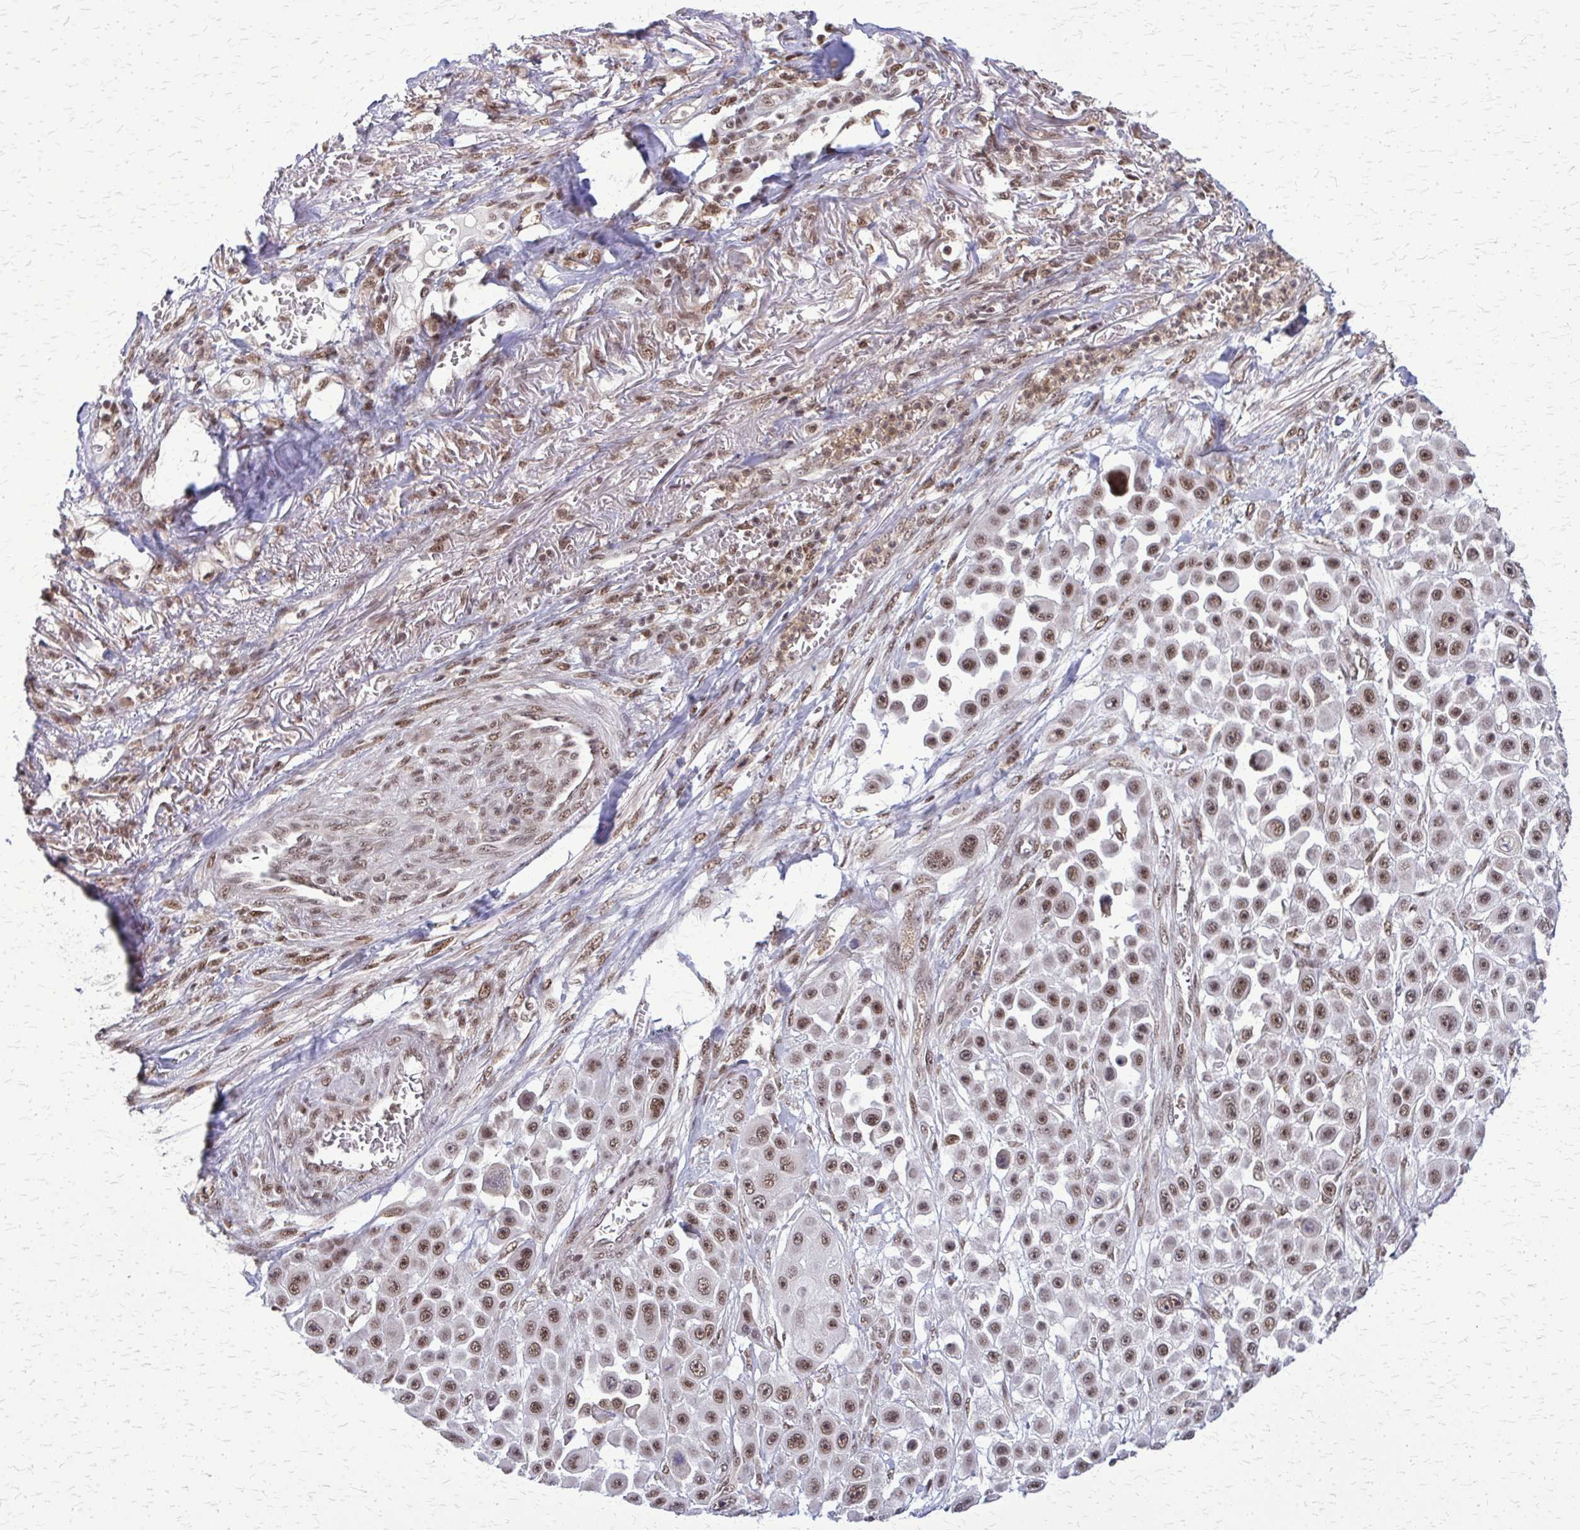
{"staining": {"intensity": "moderate", "quantity": ">75%", "location": "nuclear"}, "tissue": "skin cancer", "cell_type": "Tumor cells", "image_type": "cancer", "snomed": [{"axis": "morphology", "description": "Squamous cell carcinoma, NOS"}, {"axis": "topography", "description": "Skin"}], "caption": "Squamous cell carcinoma (skin) stained with a brown dye shows moderate nuclear positive positivity in about >75% of tumor cells.", "gene": "HDAC3", "patient": {"sex": "male", "age": 67}}